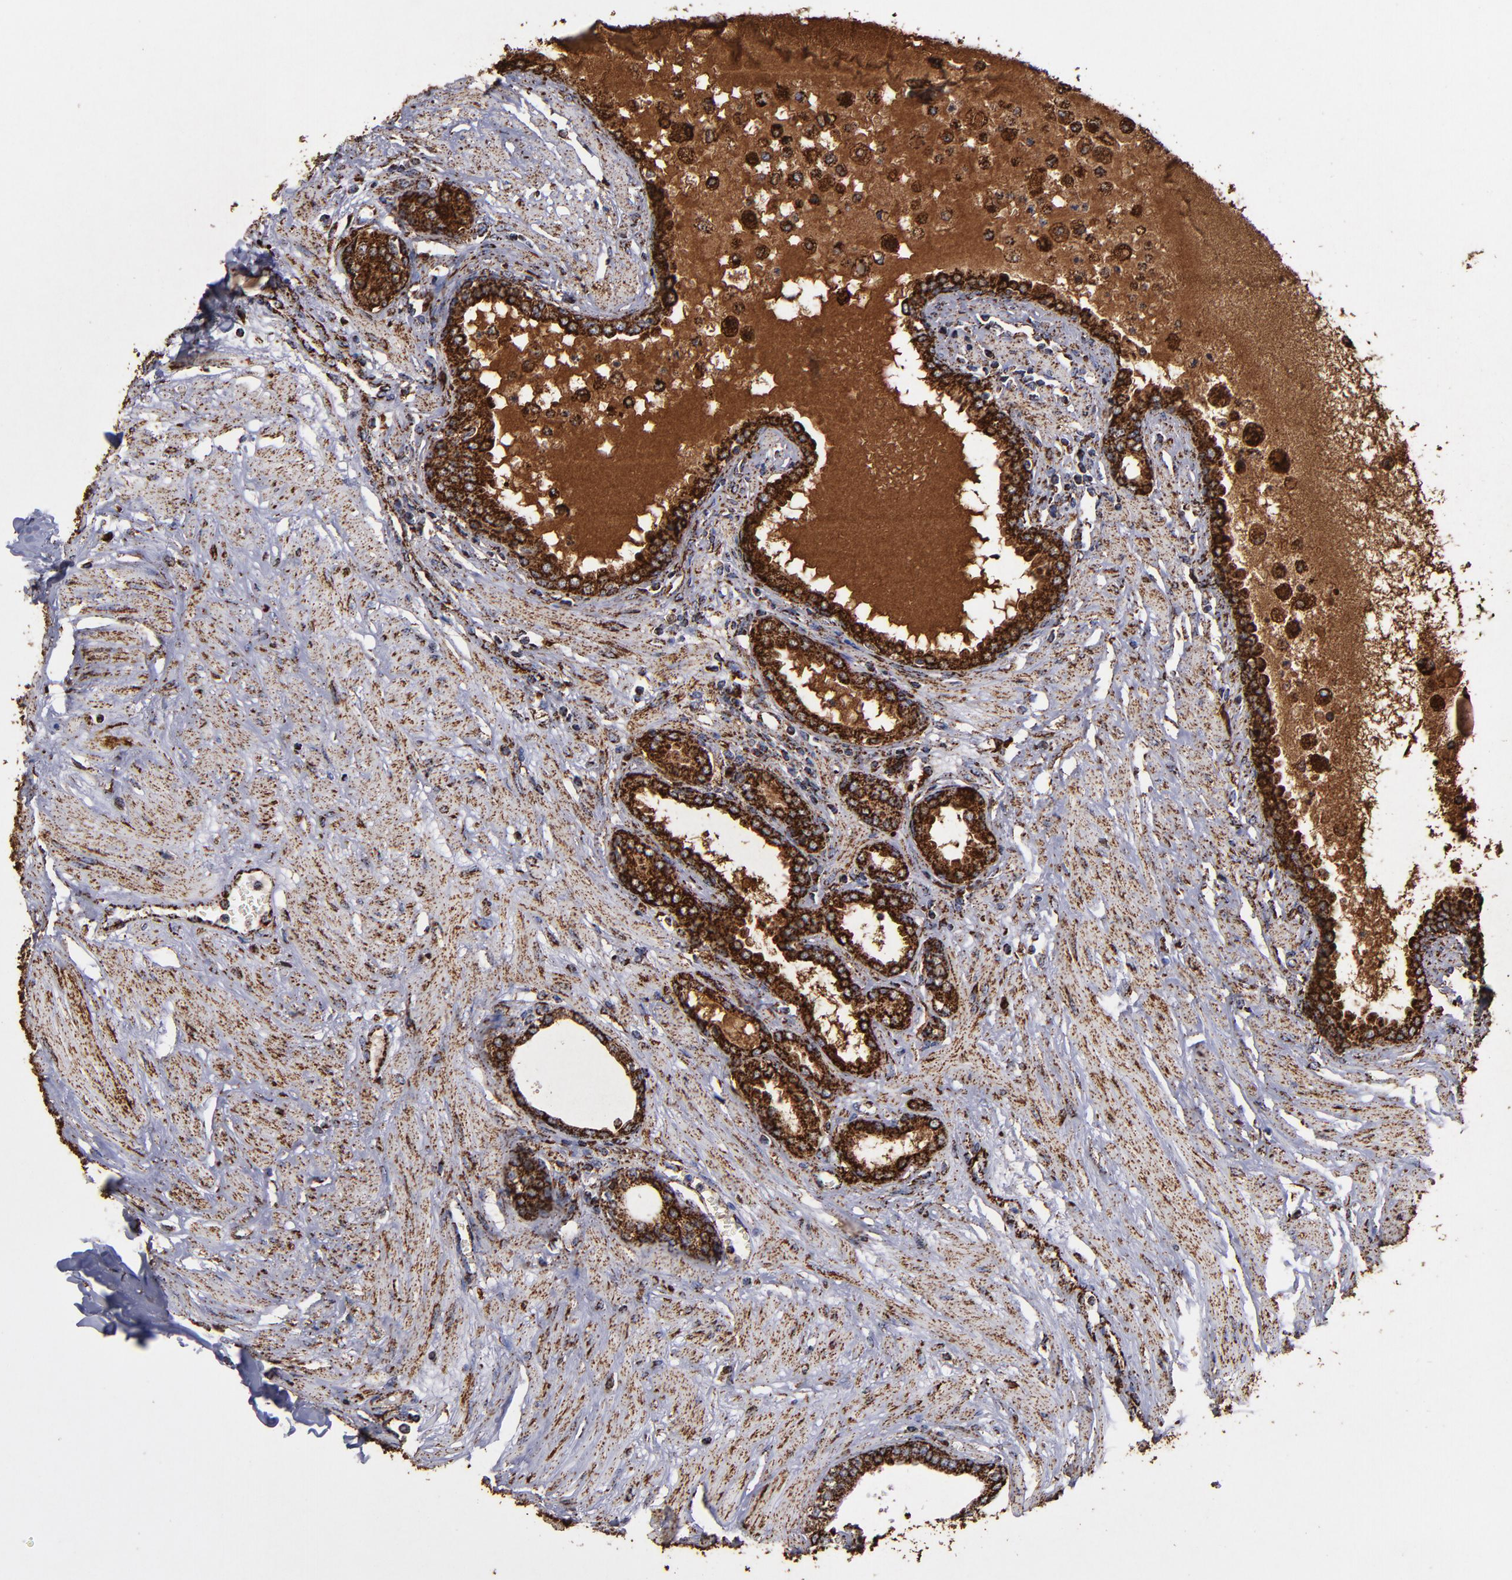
{"staining": {"intensity": "strong", "quantity": ">75%", "location": "cytoplasmic/membranous"}, "tissue": "prostate", "cell_type": "Glandular cells", "image_type": "normal", "snomed": [{"axis": "morphology", "description": "Normal tissue, NOS"}, {"axis": "topography", "description": "Prostate"}], "caption": "High-power microscopy captured an immunohistochemistry (IHC) histopathology image of normal prostate, revealing strong cytoplasmic/membranous expression in about >75% of glandular cells. The staining is performed using DAB brown chromogen to label protein expression. The nuclei are counter-stained blue using hematoxylin.", "gene": "SOD2", "patient": {"sex": "male", "age": 64}}